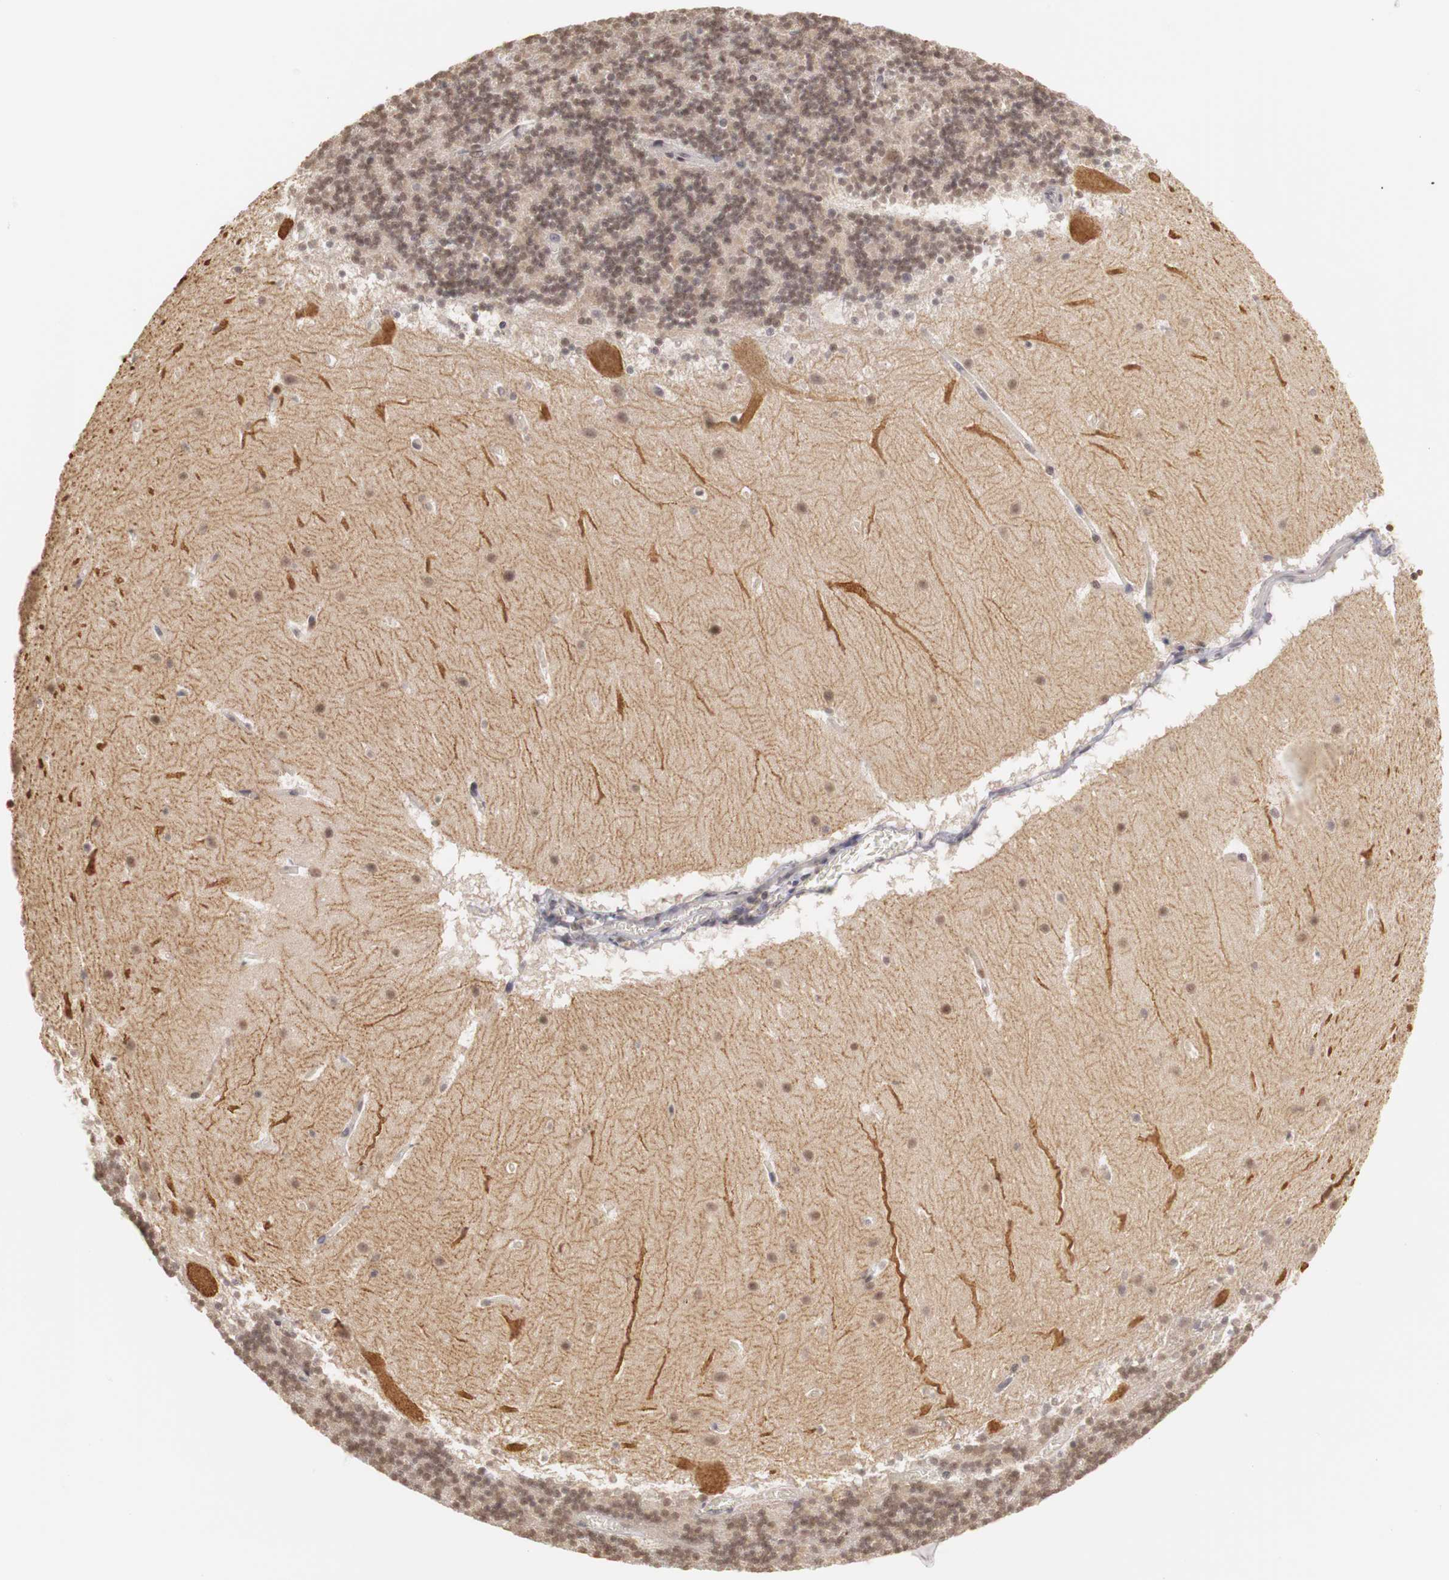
{"staining": {"intensity": "weak", "quantity": ">75%", "location": "cytoplasmic/membranous,nuclear"}, "tissue": "cerebellum", "cell_type": "Cells in granular layer", "image_type": "normal", "snomed": [{"axis": "morphology", "description": "Normal tissue, NOS"}, {"axis": "topography", "description": "Cerebellum"}], "caption": "Protein expression analysis of normal cerebellum displays weak cytoplasmic/membranous,nuclear expression in about >75% of cells in granular layer. (DAB (3,3'-diaminobenzidine) = brown stain, brightfield microscopy at high magnification).", "gene": "PLEKHA1", "patient": {"sex": "male", "age": 45}}